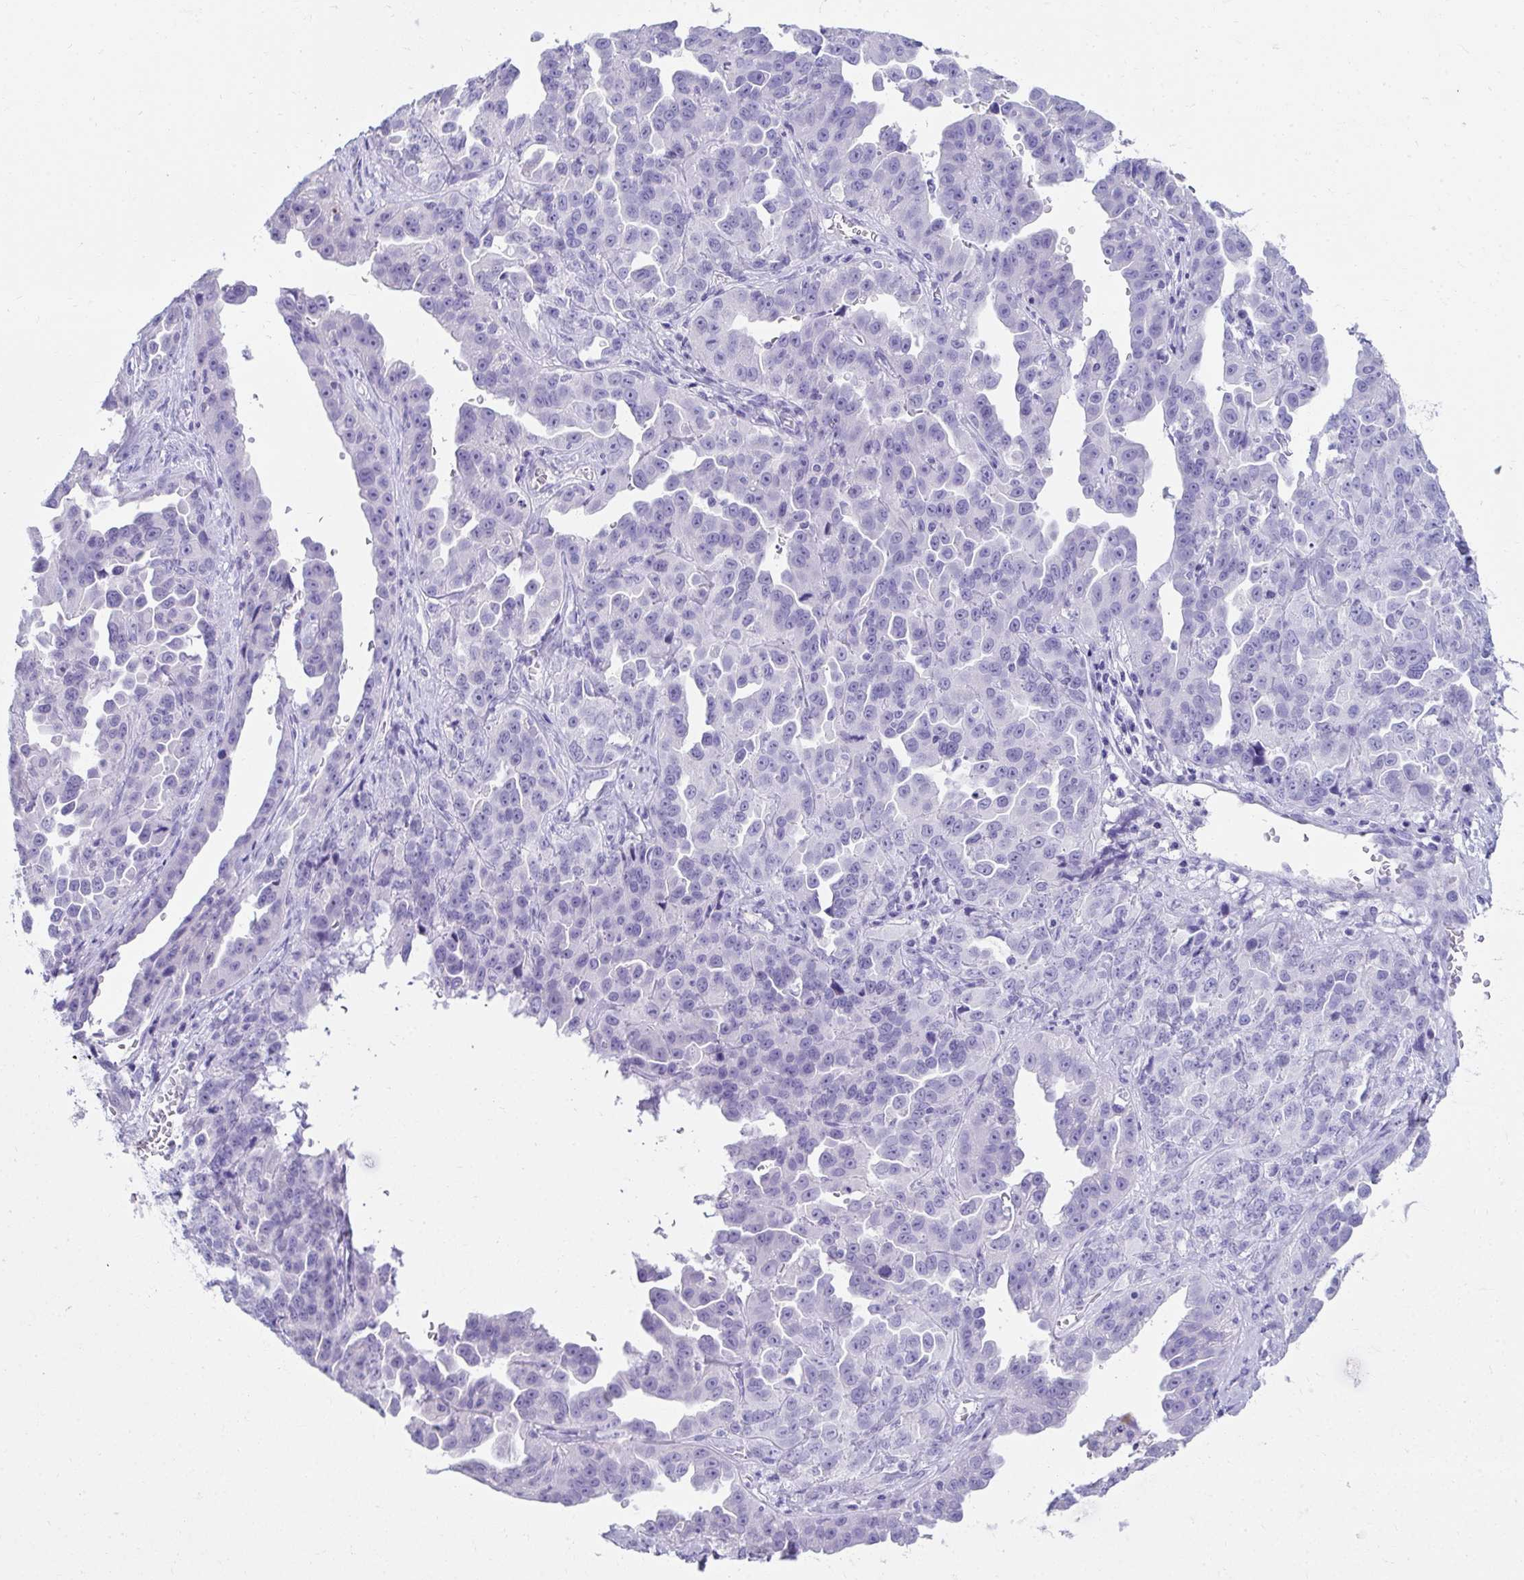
{"staining": {"intensity": "negative", "quantity": "none", "location": "none"}, "tissue": "ovarian cancer", "cell_type": "Tumor cells", "image_type": "cancer", "snomed": [{"axis": "morphology", "description": "Cystadenocarcinoma, serous, NOS"}, {"axis": "topography", "description": "Ovary"}], "caption": "Tumor cells show no significant staining in ovarian serous cystadenocarcinoma.", "gene": "SEC14L3", "patient": {"sex": "female", "age": 75}}